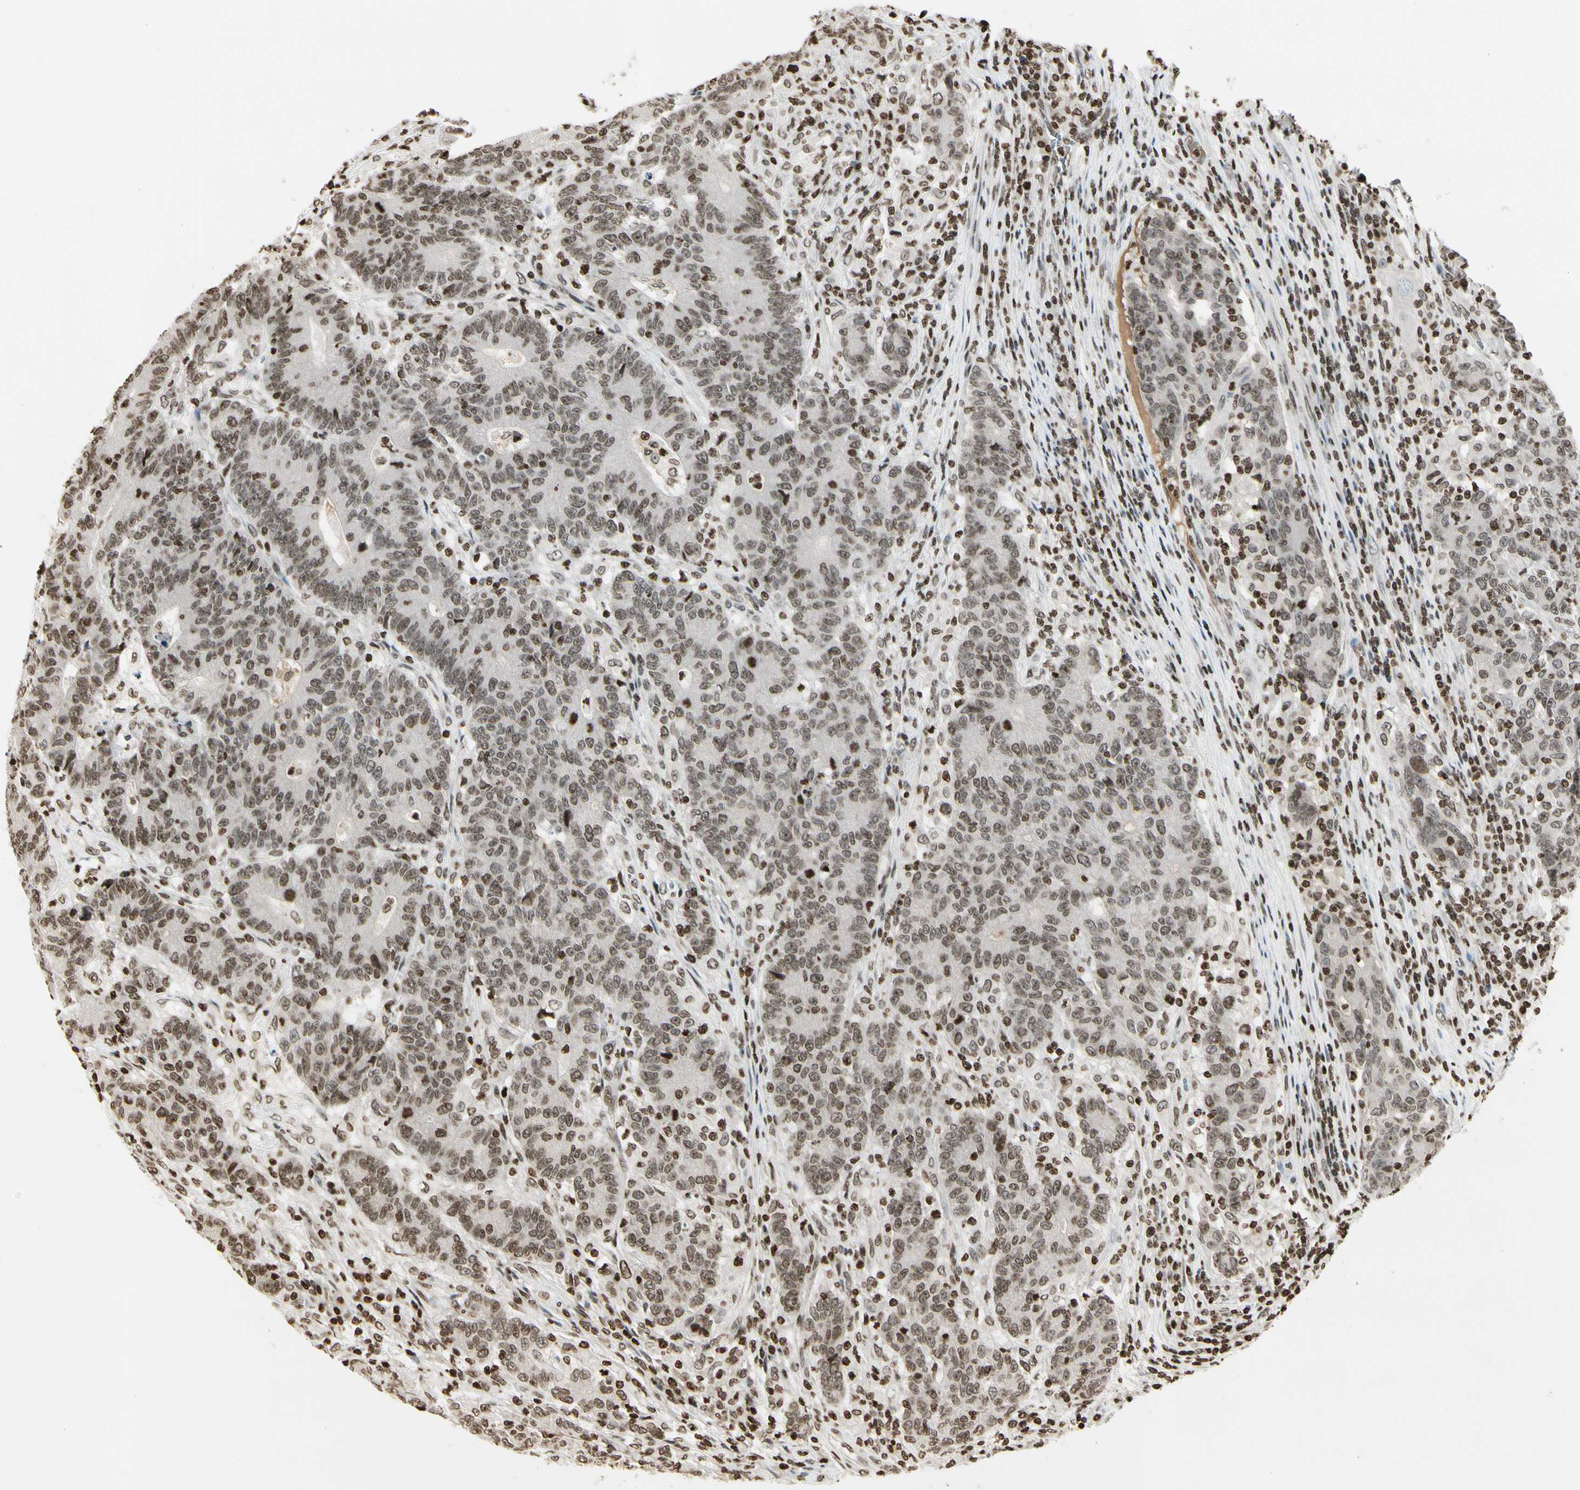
{"staining": {"intensity": "weak", "quantity": ">75%", "location": "nuclear"}, "tissue": "colorectal cancer", "cell_type": "Tumor cells", "image_type": "cancer", "snomed": [{"axis": "morphology", "description": "Normal tissue, NOS"}, {"axis": "morphology", "description": "Adenocarcinoma, NOS"}, {"axis": "topography", "description": "Colon"}], "caption": "An immunohistochemistry image of tumor tissue is shown. Protein staining in brown shows weak nuclear positivity in colorectal cancer (adenocarcinoma) within tumor cells.", "gene": "RORA", "patient": {"sex": "female", "age": 75}}